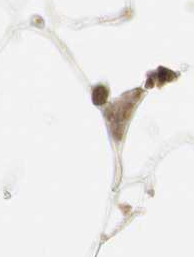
{"staining": {"intensity": "strong", "quantity": ">75%", "location": "nuclear"}, "tissue": "adipose tissue", "cell_type": "Adipocytes", "image_type": "normal", "snomed": [{"axis": "morphology", "description": "Normal tissue, NOS"}, {"axis": "topography", "description": "Breast"}, {"axis": "topography", "description": "Adipose tissue"}], "caption": "A photomicrograph of human adipose tissue stained for a protein demonstrates strong nuclear brown staining in adipocytes. Ihc stains the protein in brown and the nuclei are stained blue.", "gene": "RING1", "patient": {"sex": "female", "age": 25}}